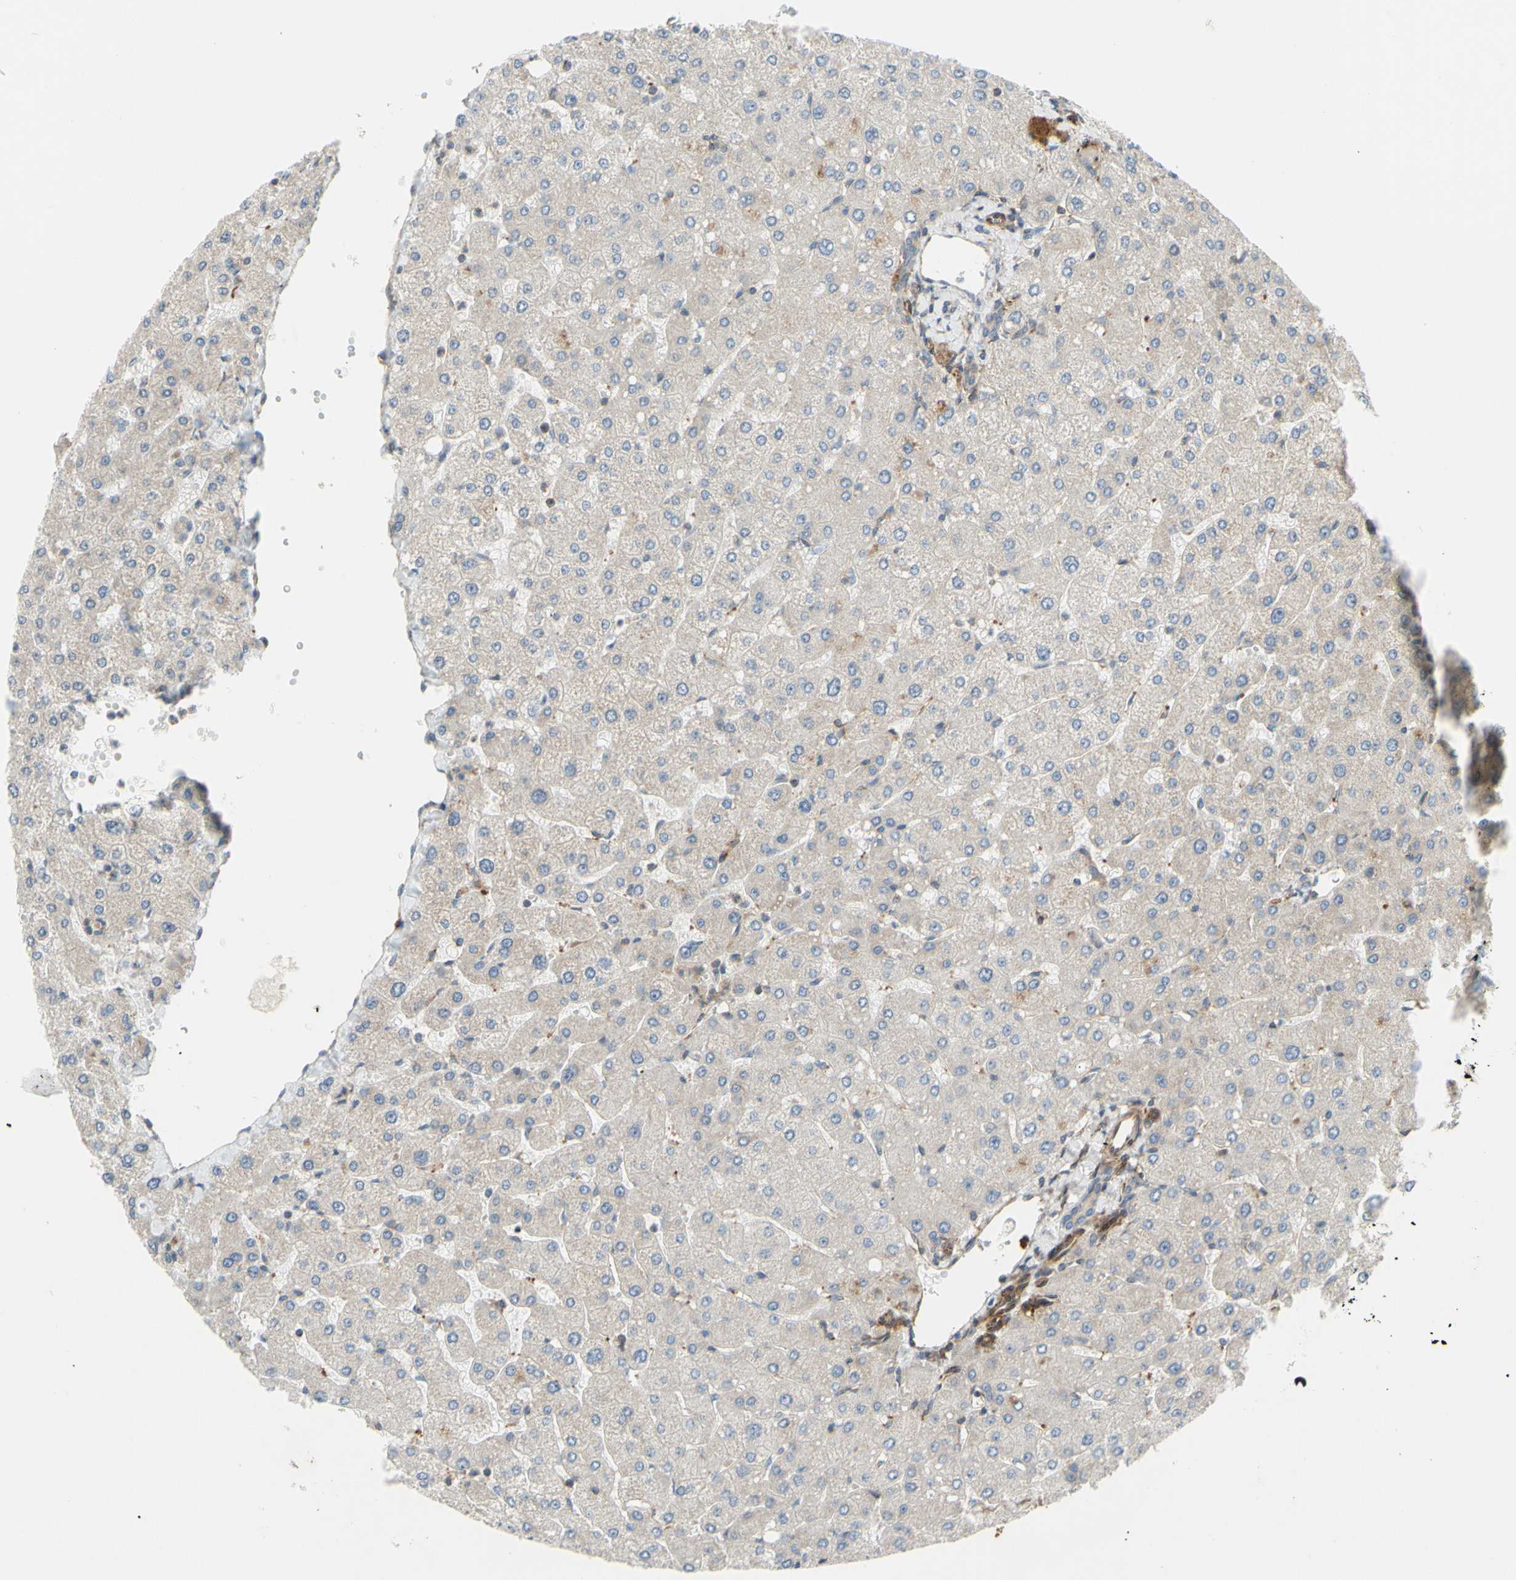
{"staining": {"intensity": "weak", "quantity": "25%-75%", "location": "cytoplasmic/membranous"}, "tissue": "liver", "cell_type": "Cholangiocytes", "image_type": "normal", "snomed": [{"axis": "morphology", "description": "Normal tissue, NOS"}, {"axis": "topography", "description": "Liver"}], "caption": "This photomicrograph shows immunohistochemistry staining of normal liver, with low weak cytoplasmic/membranous staining in approximately 25%-75% of cholangiocytes.", "gene": "PRAF2", "patient": {"sex": "male", "age": 55}}